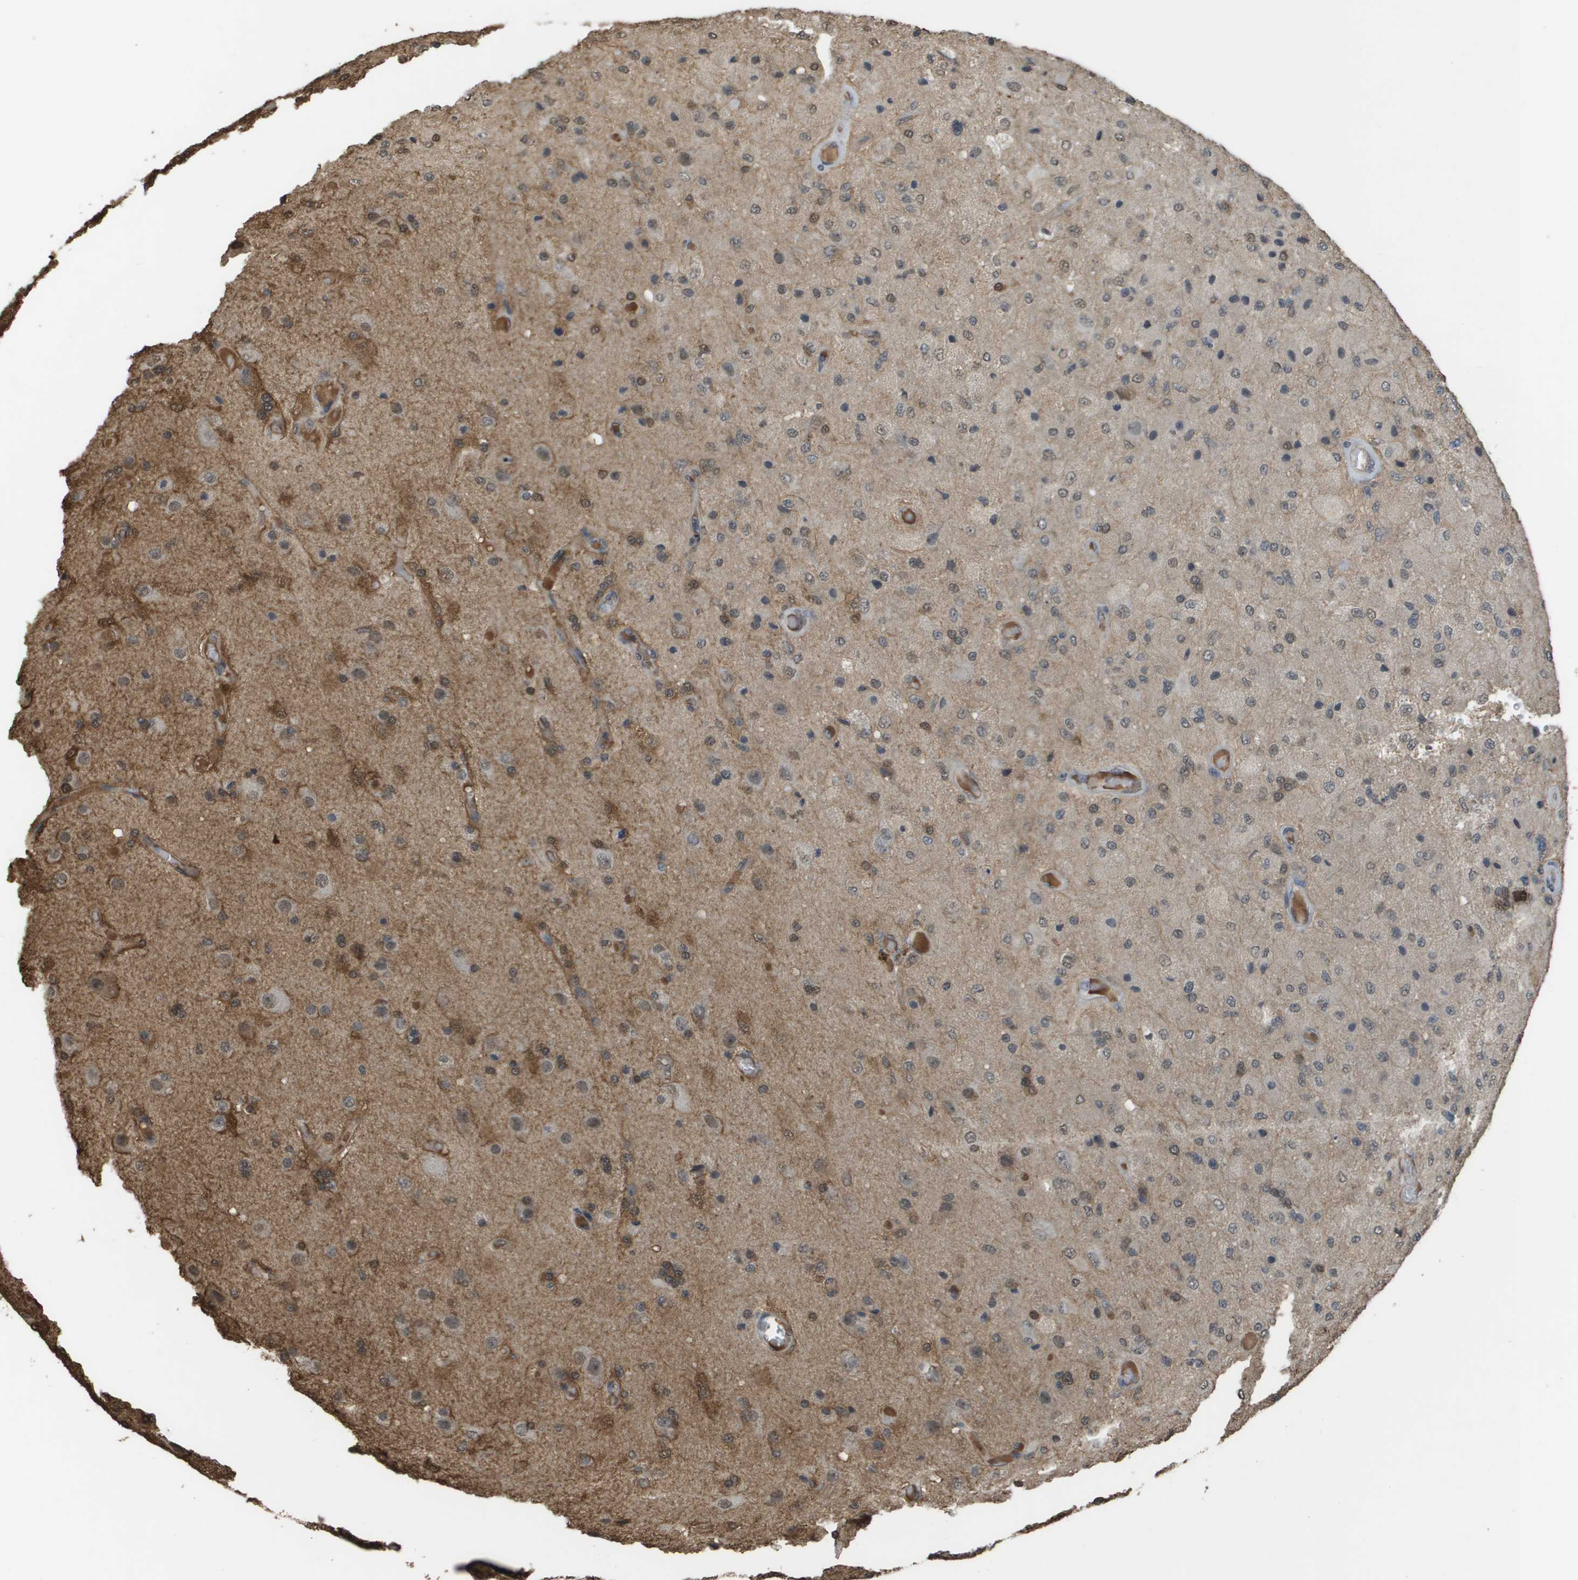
{"staining": {"intensity": "weak", "quantity": "<25%", "location": "nuclear"}, "tissue": "glioma", "cell_type": "Tumor cells", "image_type": "cancer", "snomed": [{"axis": "morphology", "description": "Normal tissue, NOS"}, {"axis": "morphology", "description": "Glioma, malignant, High grade"}, {"axis": "topography", "description": "Cerebral cortex"}], "caption": "High power microscopy micrograph of an immunohistochemistry histopathology image of glioma, revealing no significant positivity in tumor cells. (DAB IHC visualized using brightfield microscopy, high magnification).", "gene": "NDRG2", "patient": {"sex": "male", "age": 77}}